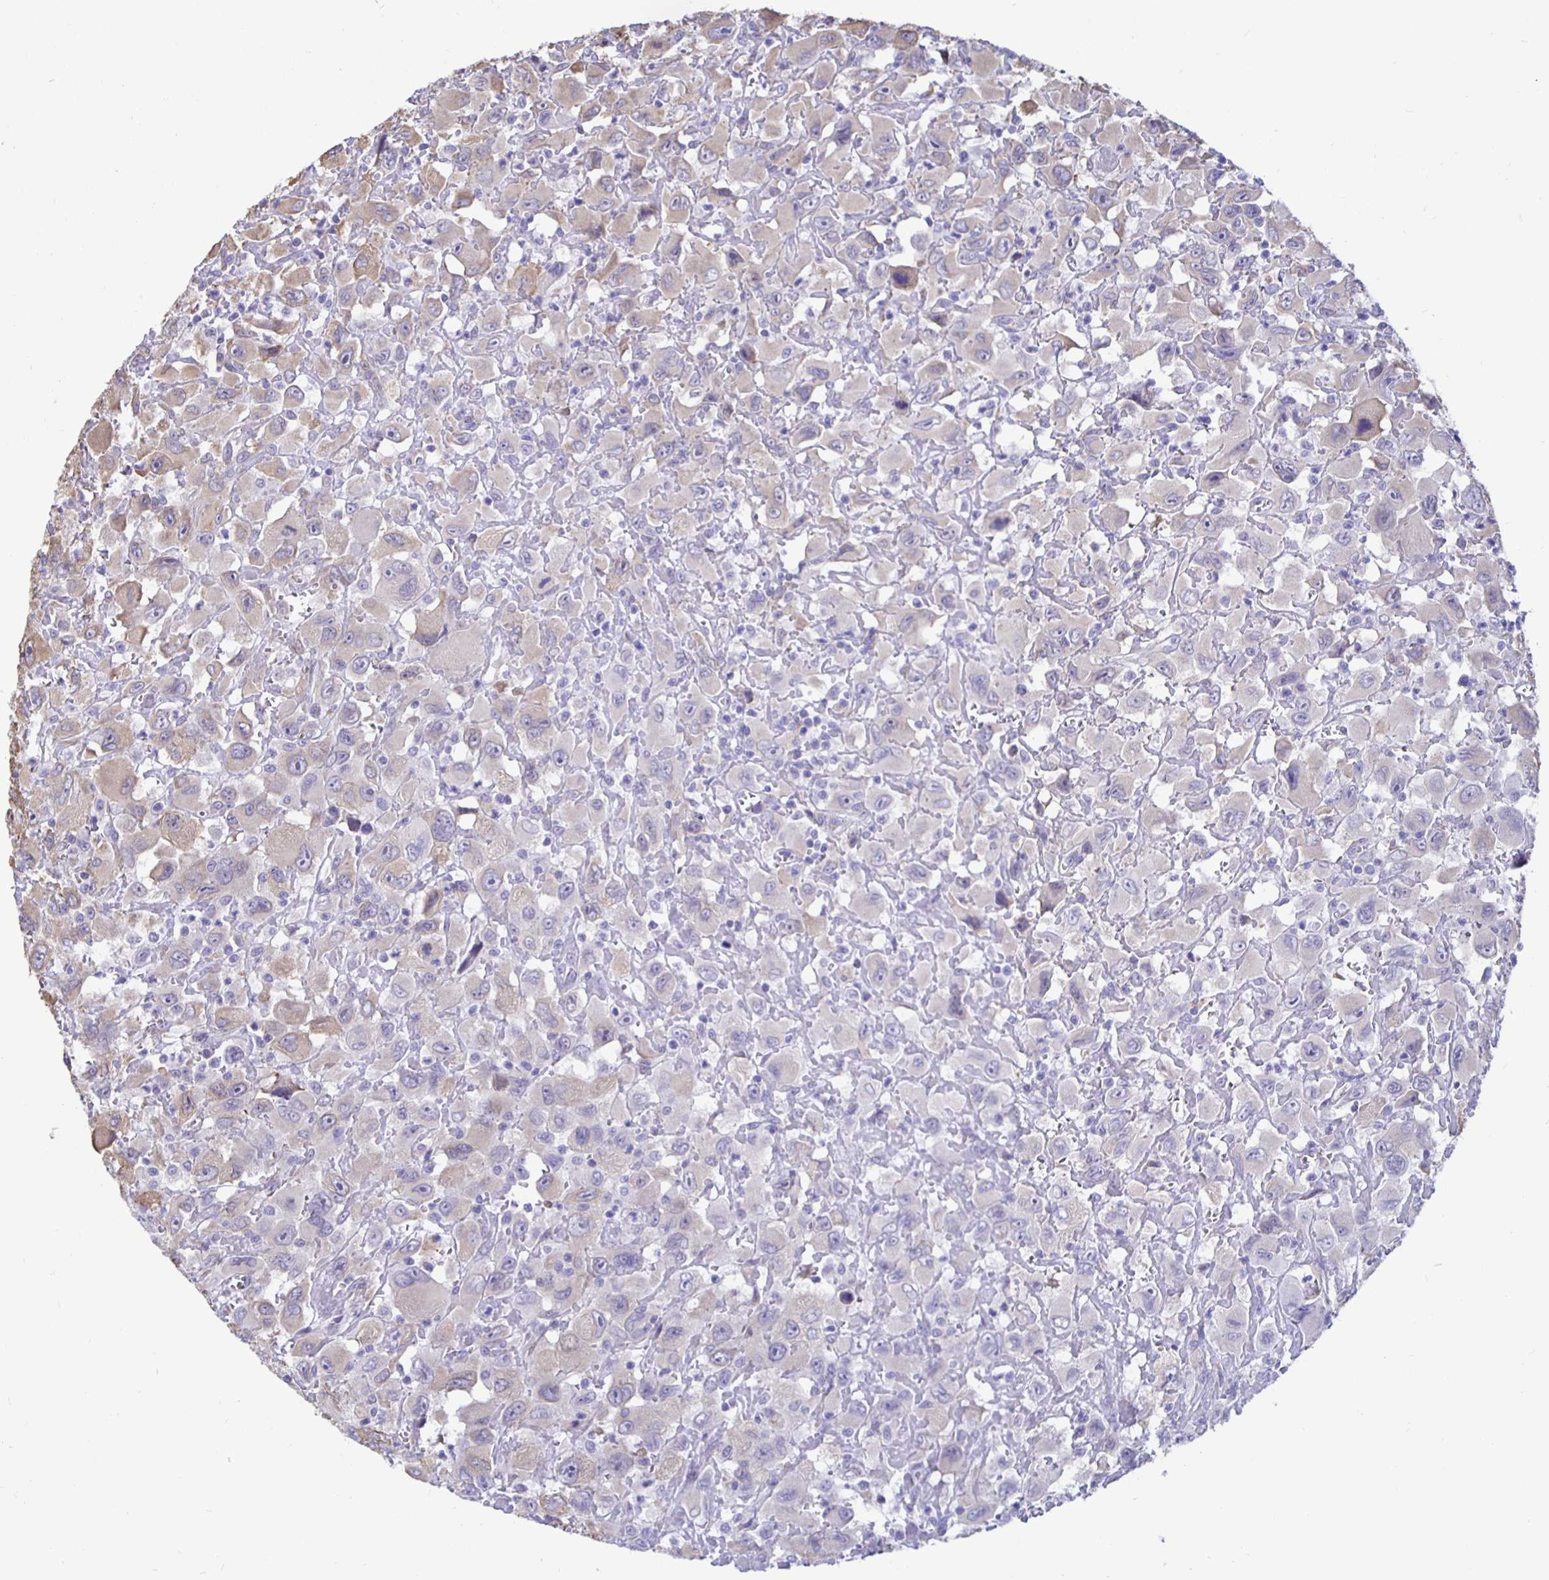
{"staining": {"intensity": "weak", "quantity": "<25%", "location": "cytoplasmic/membranous"}, "tissue": "head and neck cancer", "cell_type": "Tumor cells", "image_type": "cancer", "snomed": [{"axis": "morphology", "description": "Squamous cell carcinoma, NOS"}, {"axis": "morphology", "description": "Squamous cell carcinoma, metastatic, NOS"}, {"axis": "topography", "description": "Oral tissue"}, {"axis": "topography", "description": "Head-Neck"}], "caption": "High power microscopy histopathology image of an immunohistochemistry (IHC) micrograph of head and neck cancer (metastatic squamous cell carcinoma), revealing no significant expression in tumor cells.", "gene": "DNAI2", "patient": {"sex": "female", "age": 85}}